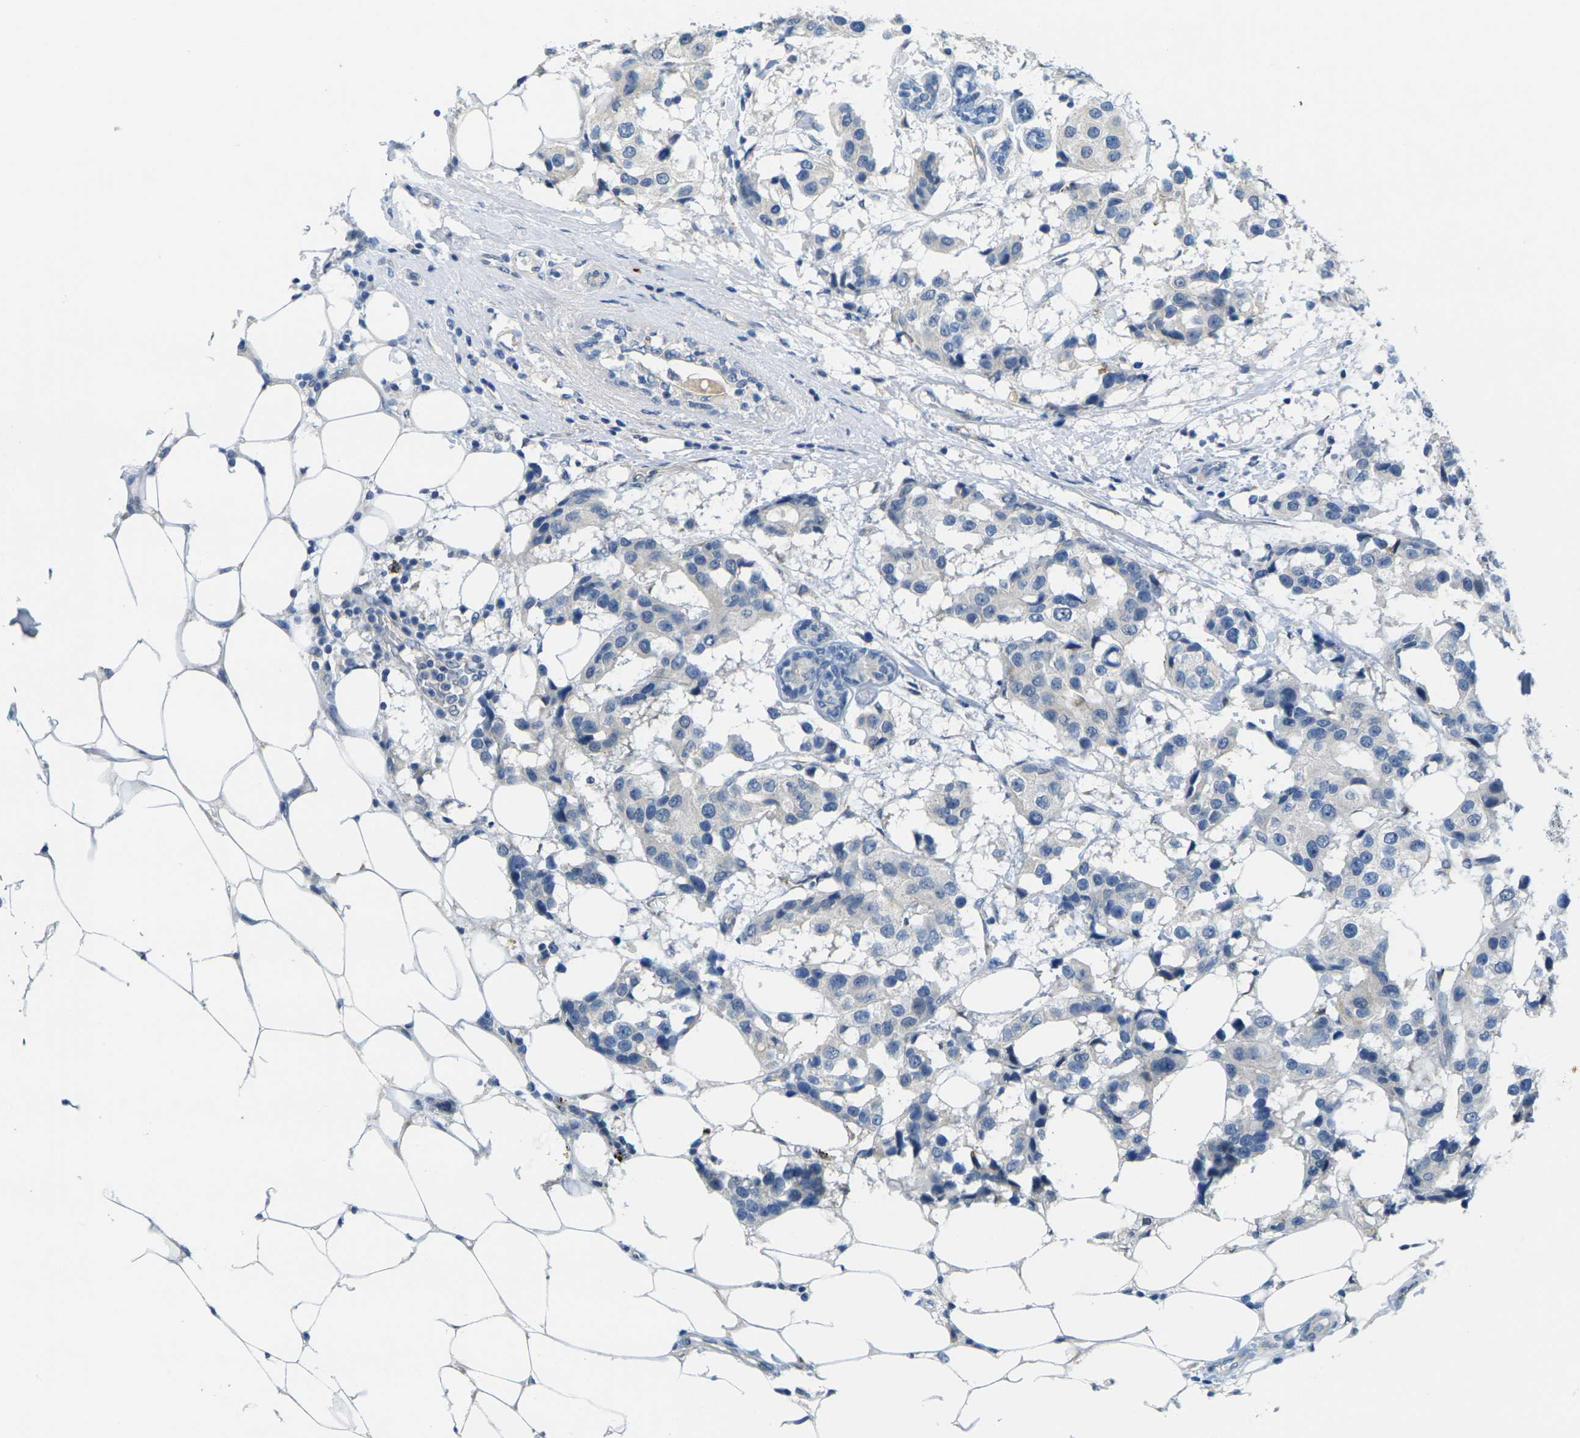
{"staining": {"intensity": "negative", "quantity": "none", "location": "none"}, "tissue": "breast cancer", "cell_type": "Tumor cells", "image_type": "cancer", "snomed": [{"axis": "morphology", "description": "Normal tissue, NOS"}, {"axis": "morphology", "description": "Duct carcinoma"}, {"axis": "topography", "description": "Breast"}], "caption": "DAB immunohistochemical staining of invasive ductal carcinoma (breast) demonstrates no significant positivity in tumor cells. (DAB immunohistochemistry (IHC) with hematoxylin counter stain).", "gene": "CYP2C8", "patient": {"sex": "female", "age": 39}}